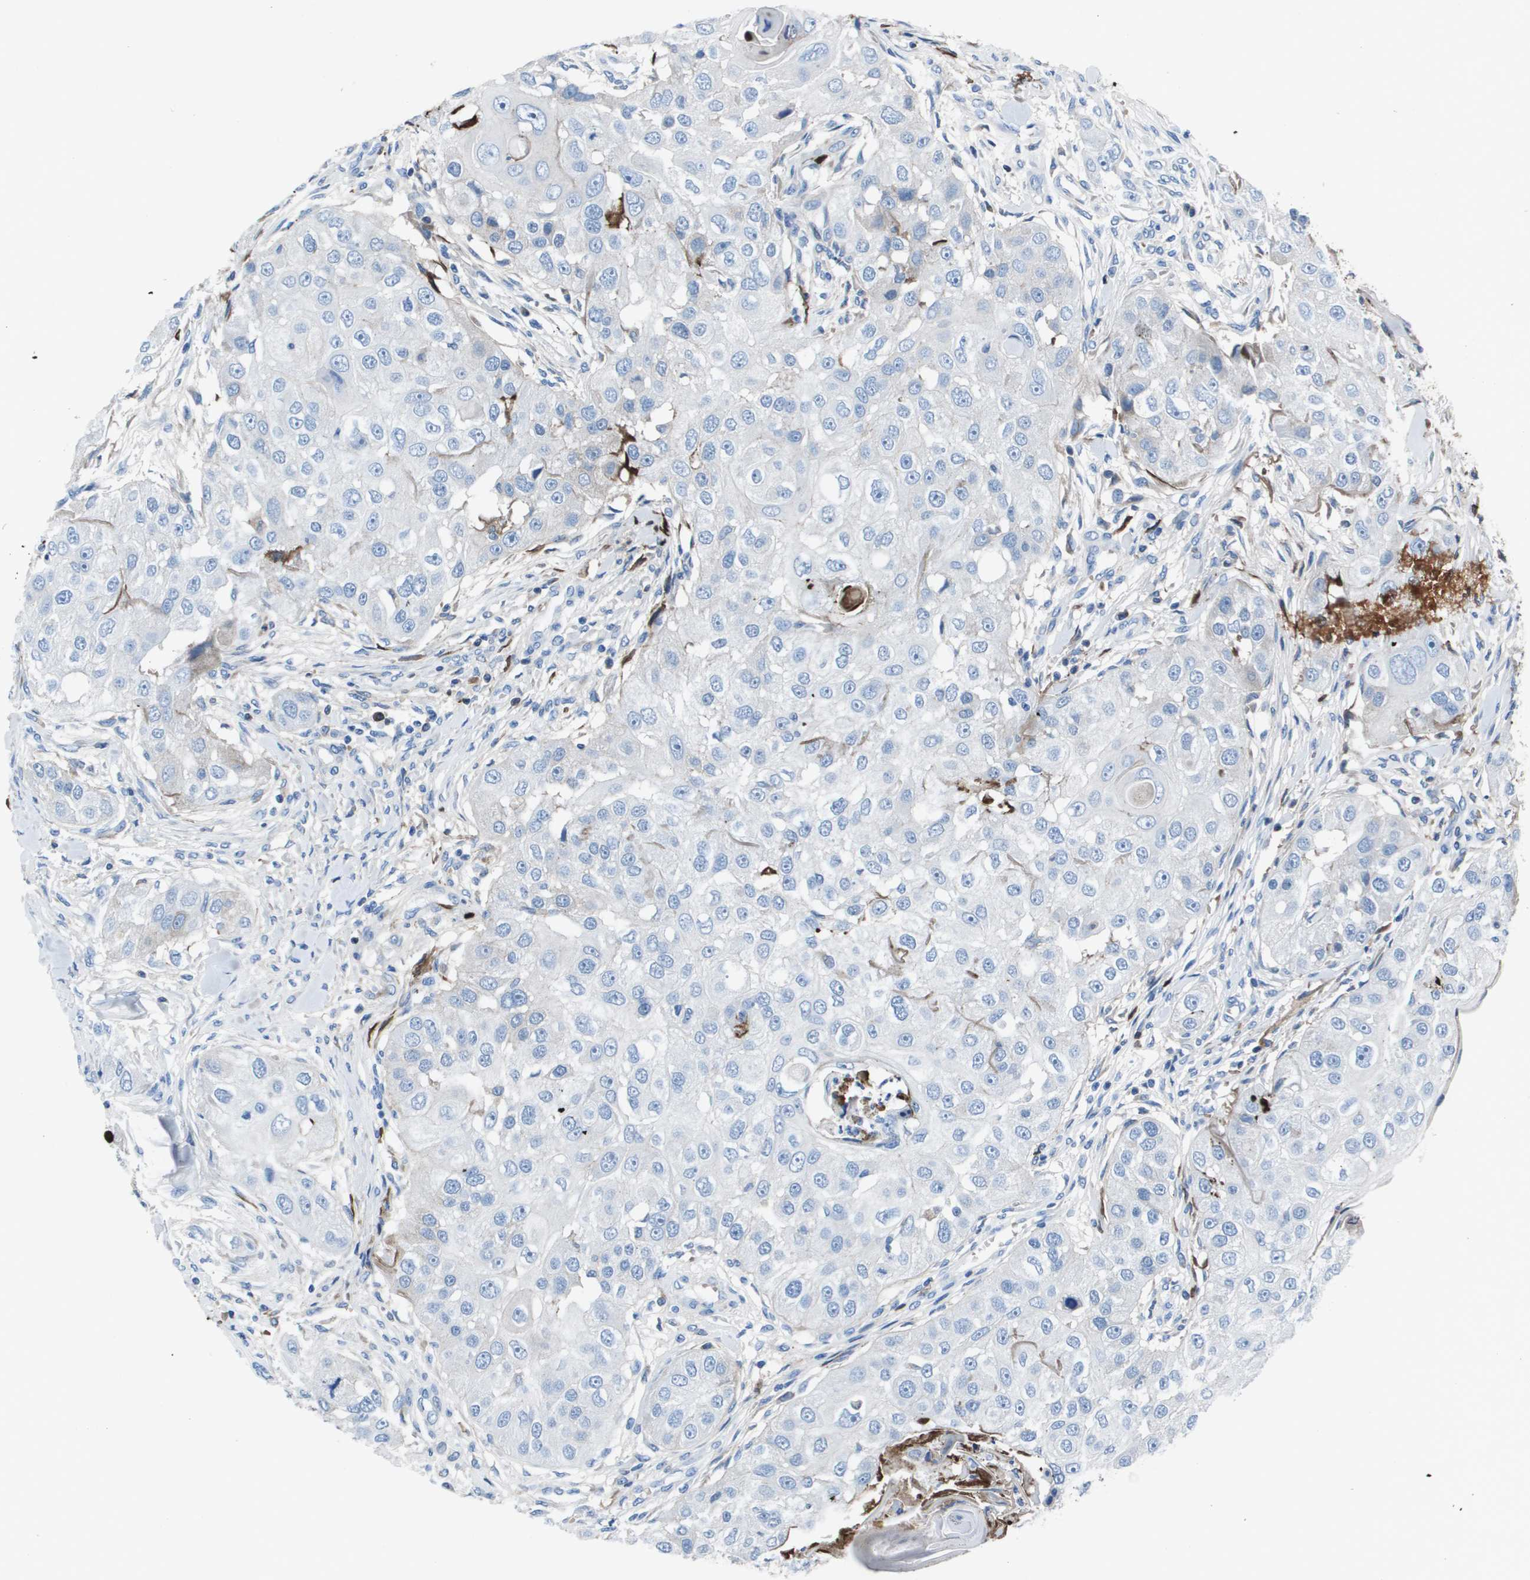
{"staining": {"intensity": "negative", "quantity": "none", "location": "none"}, "tissue": "head and neck cancer", "cell_type": "Tumor cells", "image_type": "cancer", "snomed": [{"axis": "morphology", "description": "Normal tissue, NOS"}, {"axis": "morphology", "description": "Squamous cell carcinoma, NOS"}, {"axis": "topography", "description": "Skeletal muscle"}, {"axis": "topography", "description": "Head-Neck"}], "caption": "An image of squamous cell carcinoma (head and neck) stained for a protein shows no brown staining in tumor cells. (Immunohistochemistry, brightfield microscopy, high magnification).", "gene": "VTN", "patient": {"sex": "male", "age": 51}}